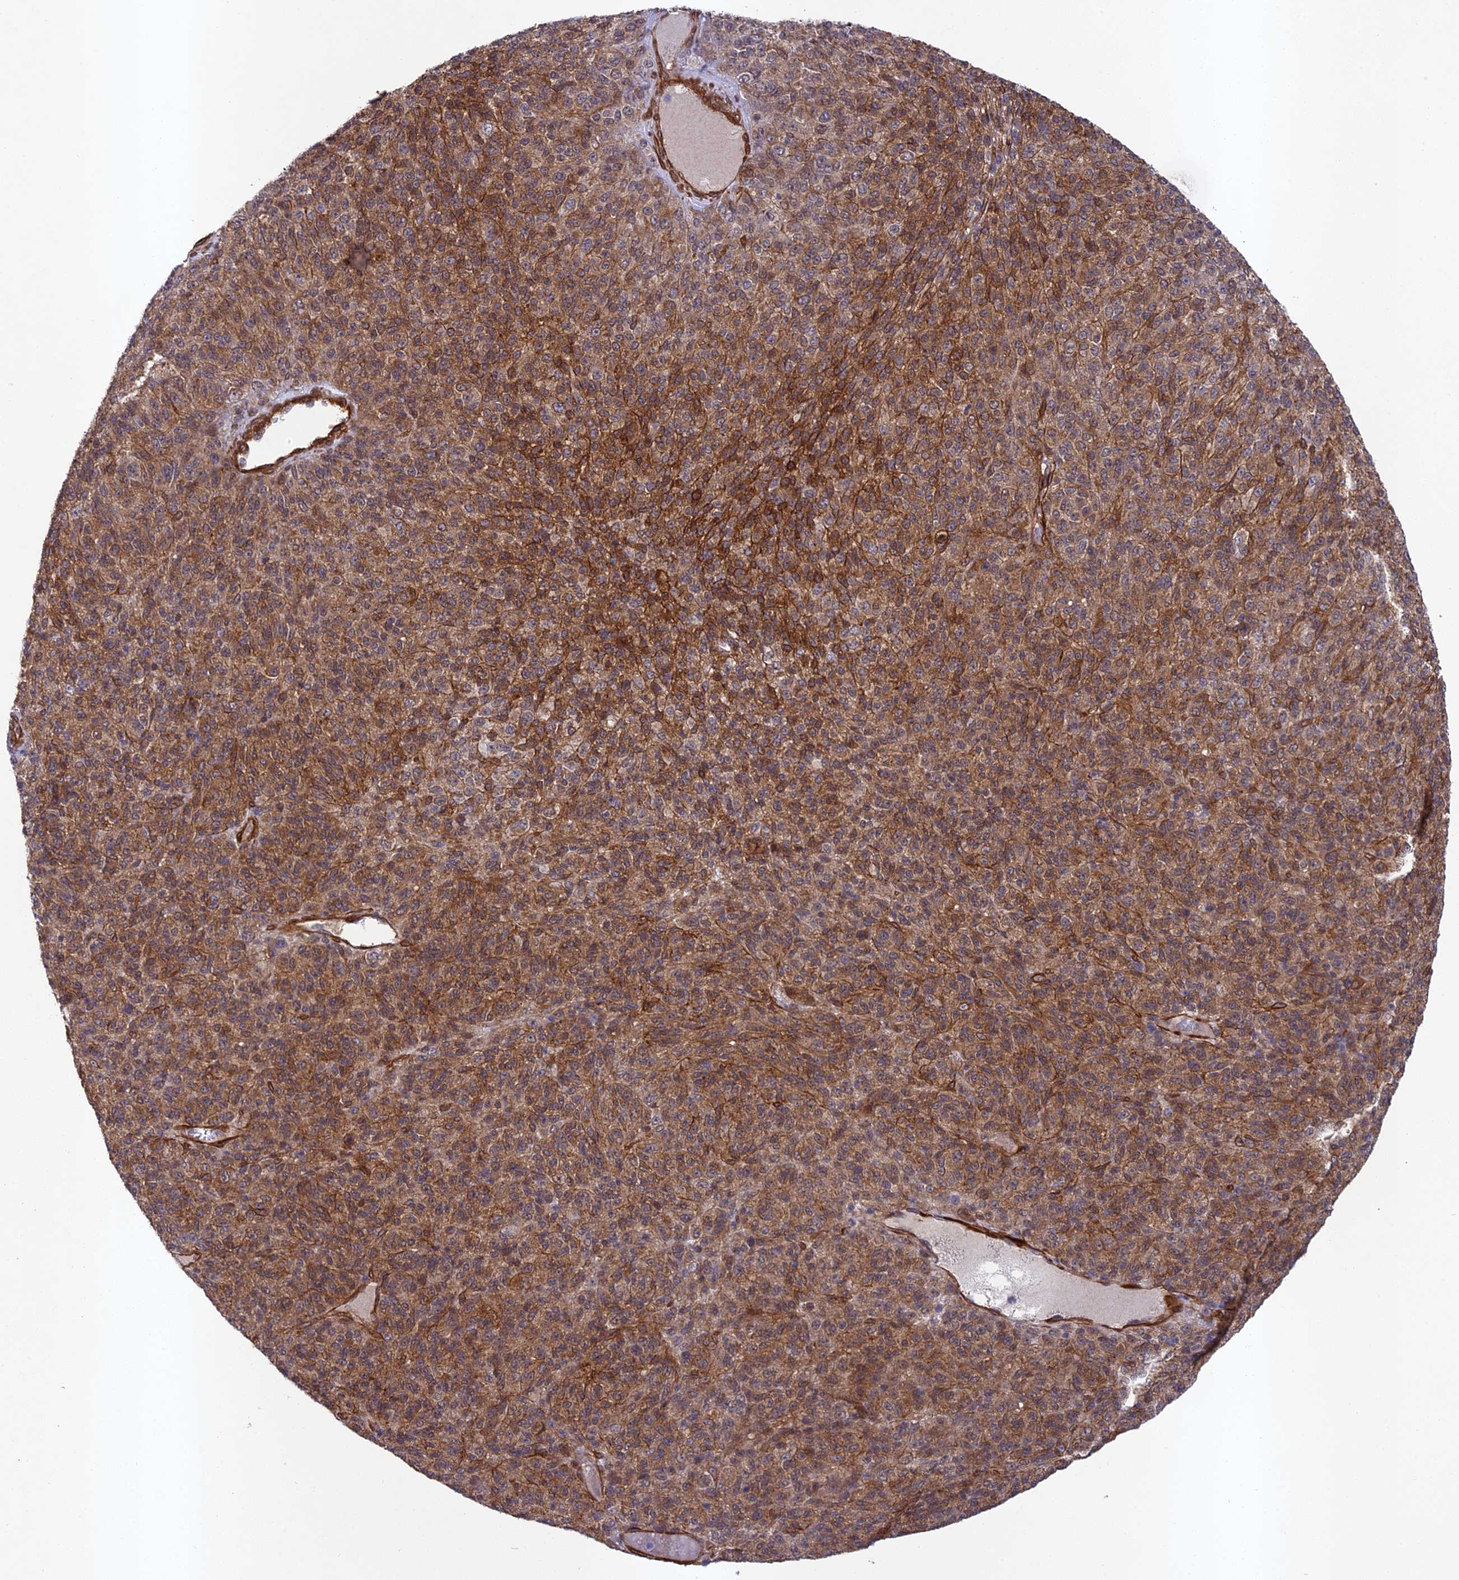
{"staining": {"intensity": "moderate", "quantity": ">75%", "location": "cytoplasmic/membranous"}, "tissue": "melanoma", "cell_type": "Tumor cells", "image_type": "cancer", "snomed": [{"axis": "morphology", "description": "Malignant melanoma, Metastatic site"}, {"axis": "topography", "description": "Brain"}], "caption": "Malignant melanoma (metastatic site) stained with DAB (3,3'-diaminobenzidine) immunohistochemistry exhibits medium levels of moderate cytoplasmic/membranous staining in approximately >75% of tumor cells. (DAB = brown stain, brightfield microscopy at high magnification).", "gene": "TNS1", "patient": {"sex": "female", "age": 56}}